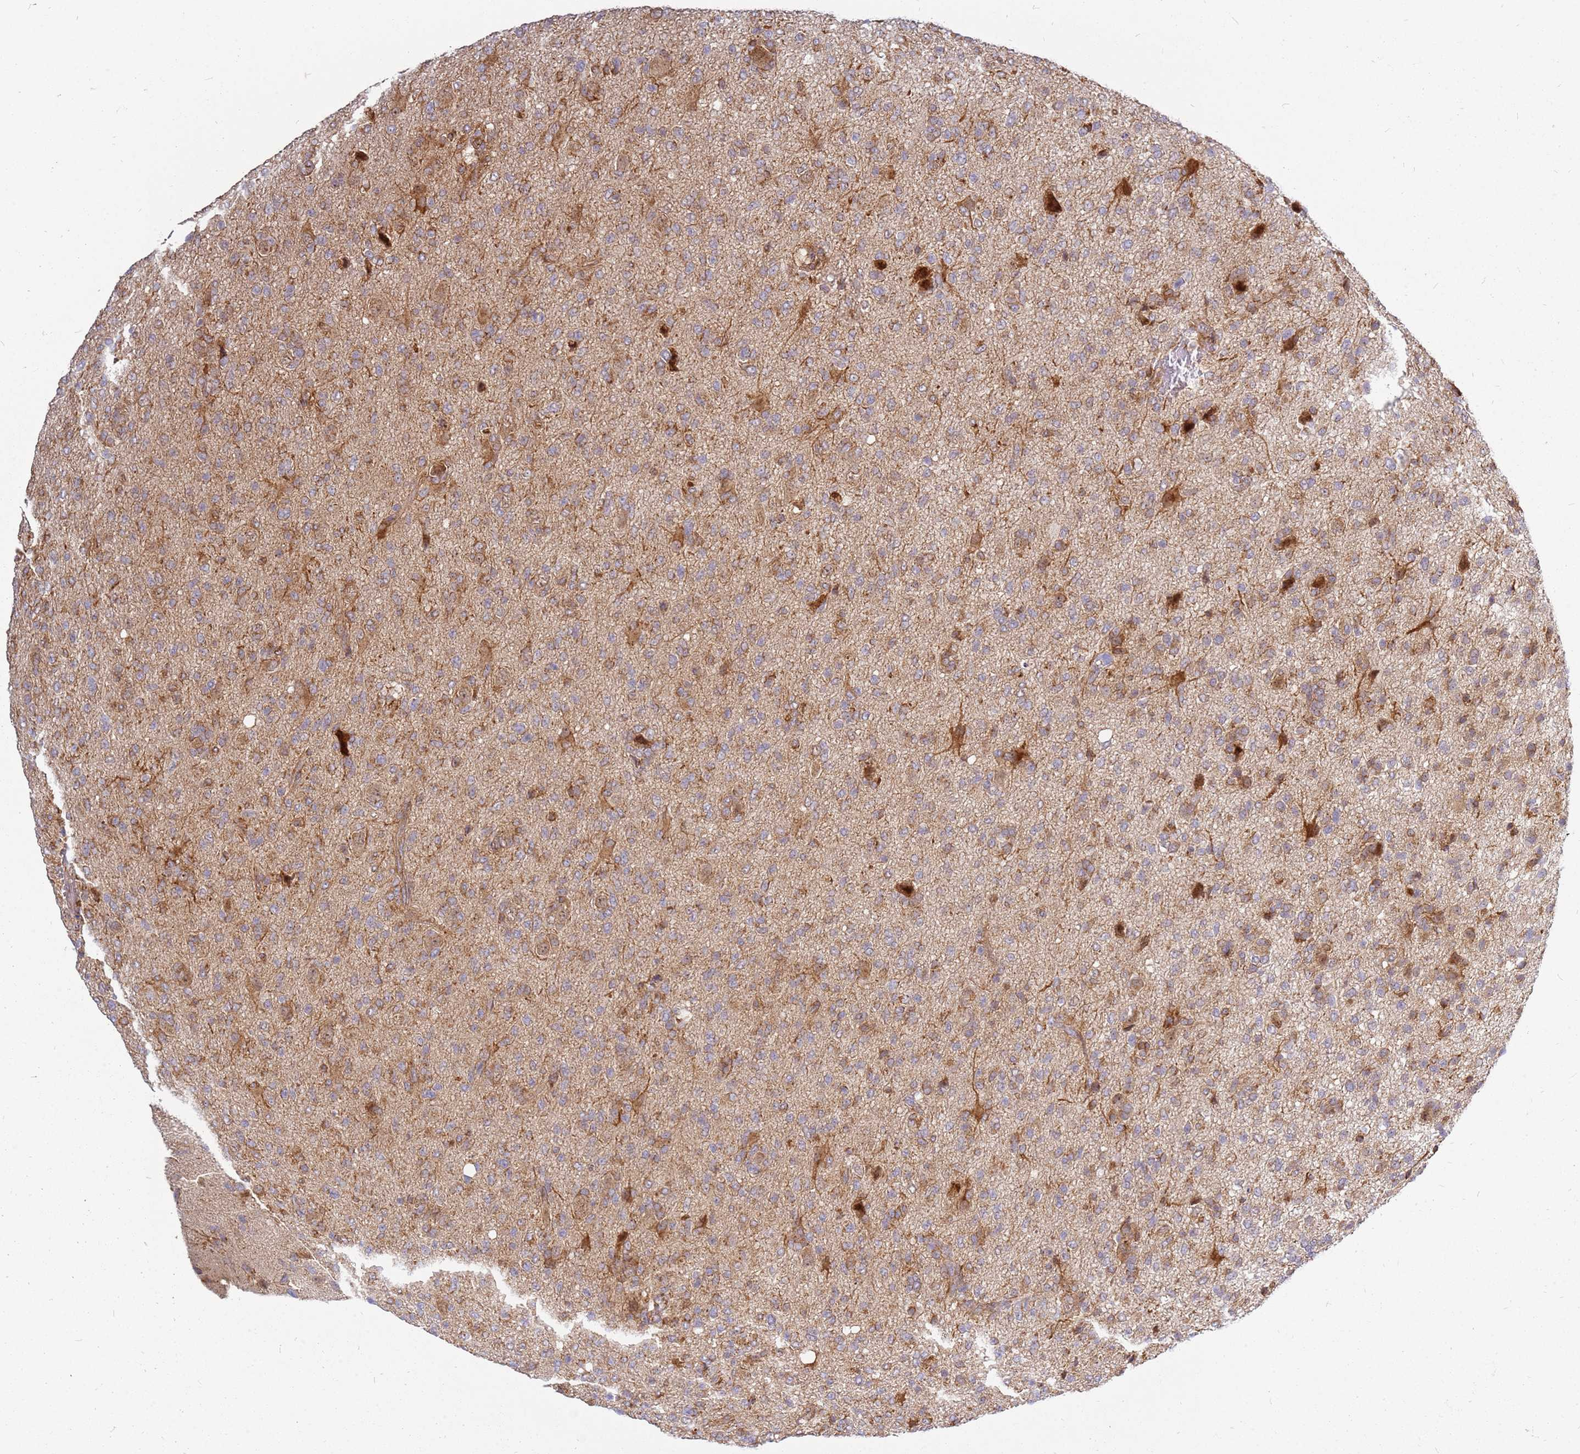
{"staining": {"intensity": "moderate", "quantity": ">75%", "location": "cytoplasmic/membranous"}, "tissue": "glioma", "cell_type": "Tumor cells", "image_type": "cancer", "snomed": [{"axis": "morphology", "description": "Glioma, malignant, High grade"}, {"axis": "topography", "description": "Brain"}], "caption": "Immunohistochemistry photomicrograph of neoplastic tissue: glioma stained using immunohistochemistry (IHC) displays medium levels of moderate protein expression localized specifically in the cytoplasmic/membranous of tumor cells, appearing as a cytoplasmic/membranous brown color.", "gene": "CCDC159", "patient": {"sex": "female", "age": 57}}